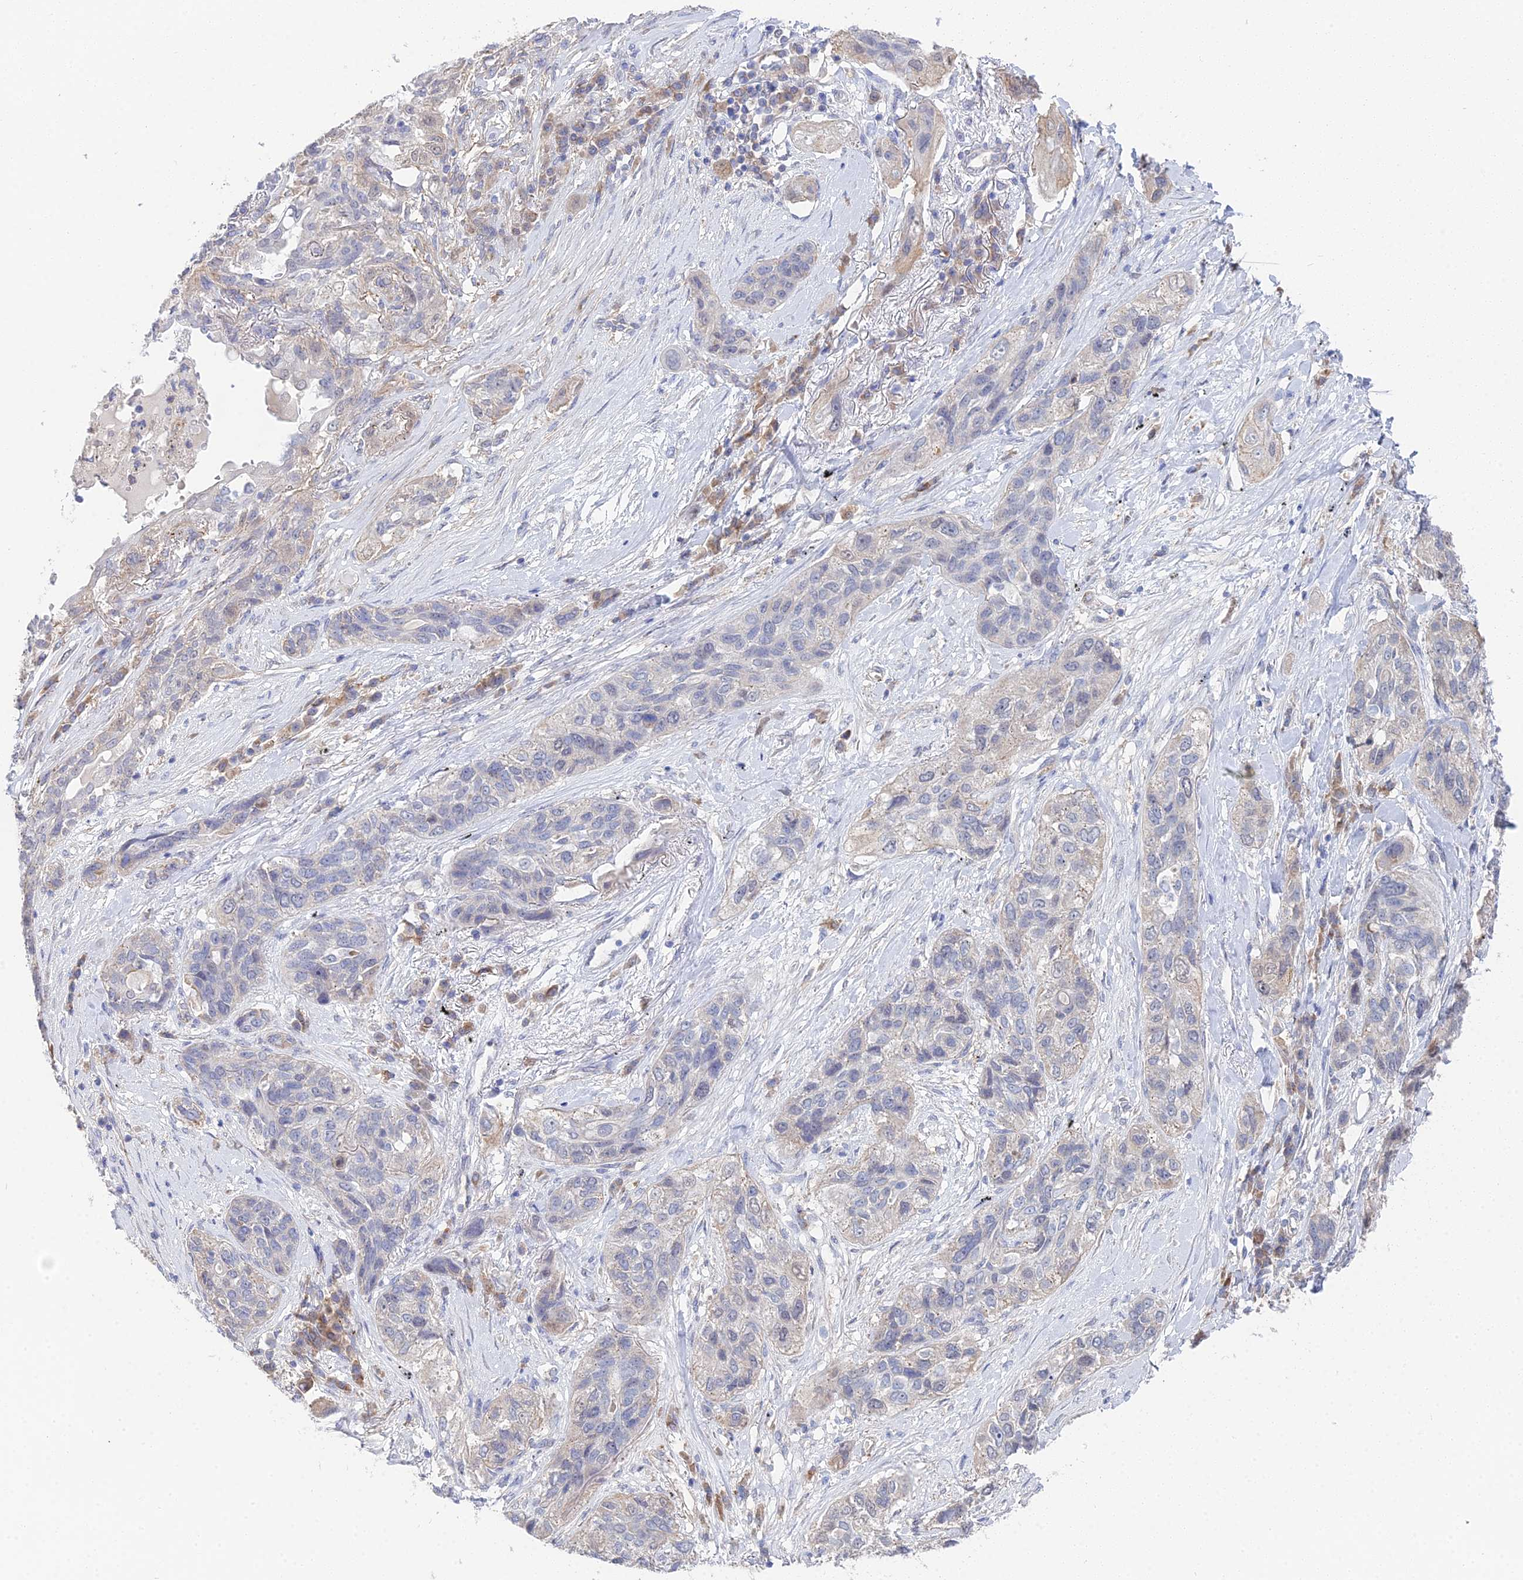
{"staining": {"intensity": "negative", "quantity": "none", "location": "none"}, "tissue": "lung cancer", "cell_type": "Tumor cells", "image_type": "cancer", "snomed": [{"axis": "morphology", "description": "Squamous cell carcinoma, NOS"}, {"axis": "topography", "description": "Lung"}], "caption": "Immunohistochemistry of lung squamous cell carcinoma reveals no positivity in tumor cells.", "gene": "DNAH14", "patient": {"sex": "female", "age": 70}}